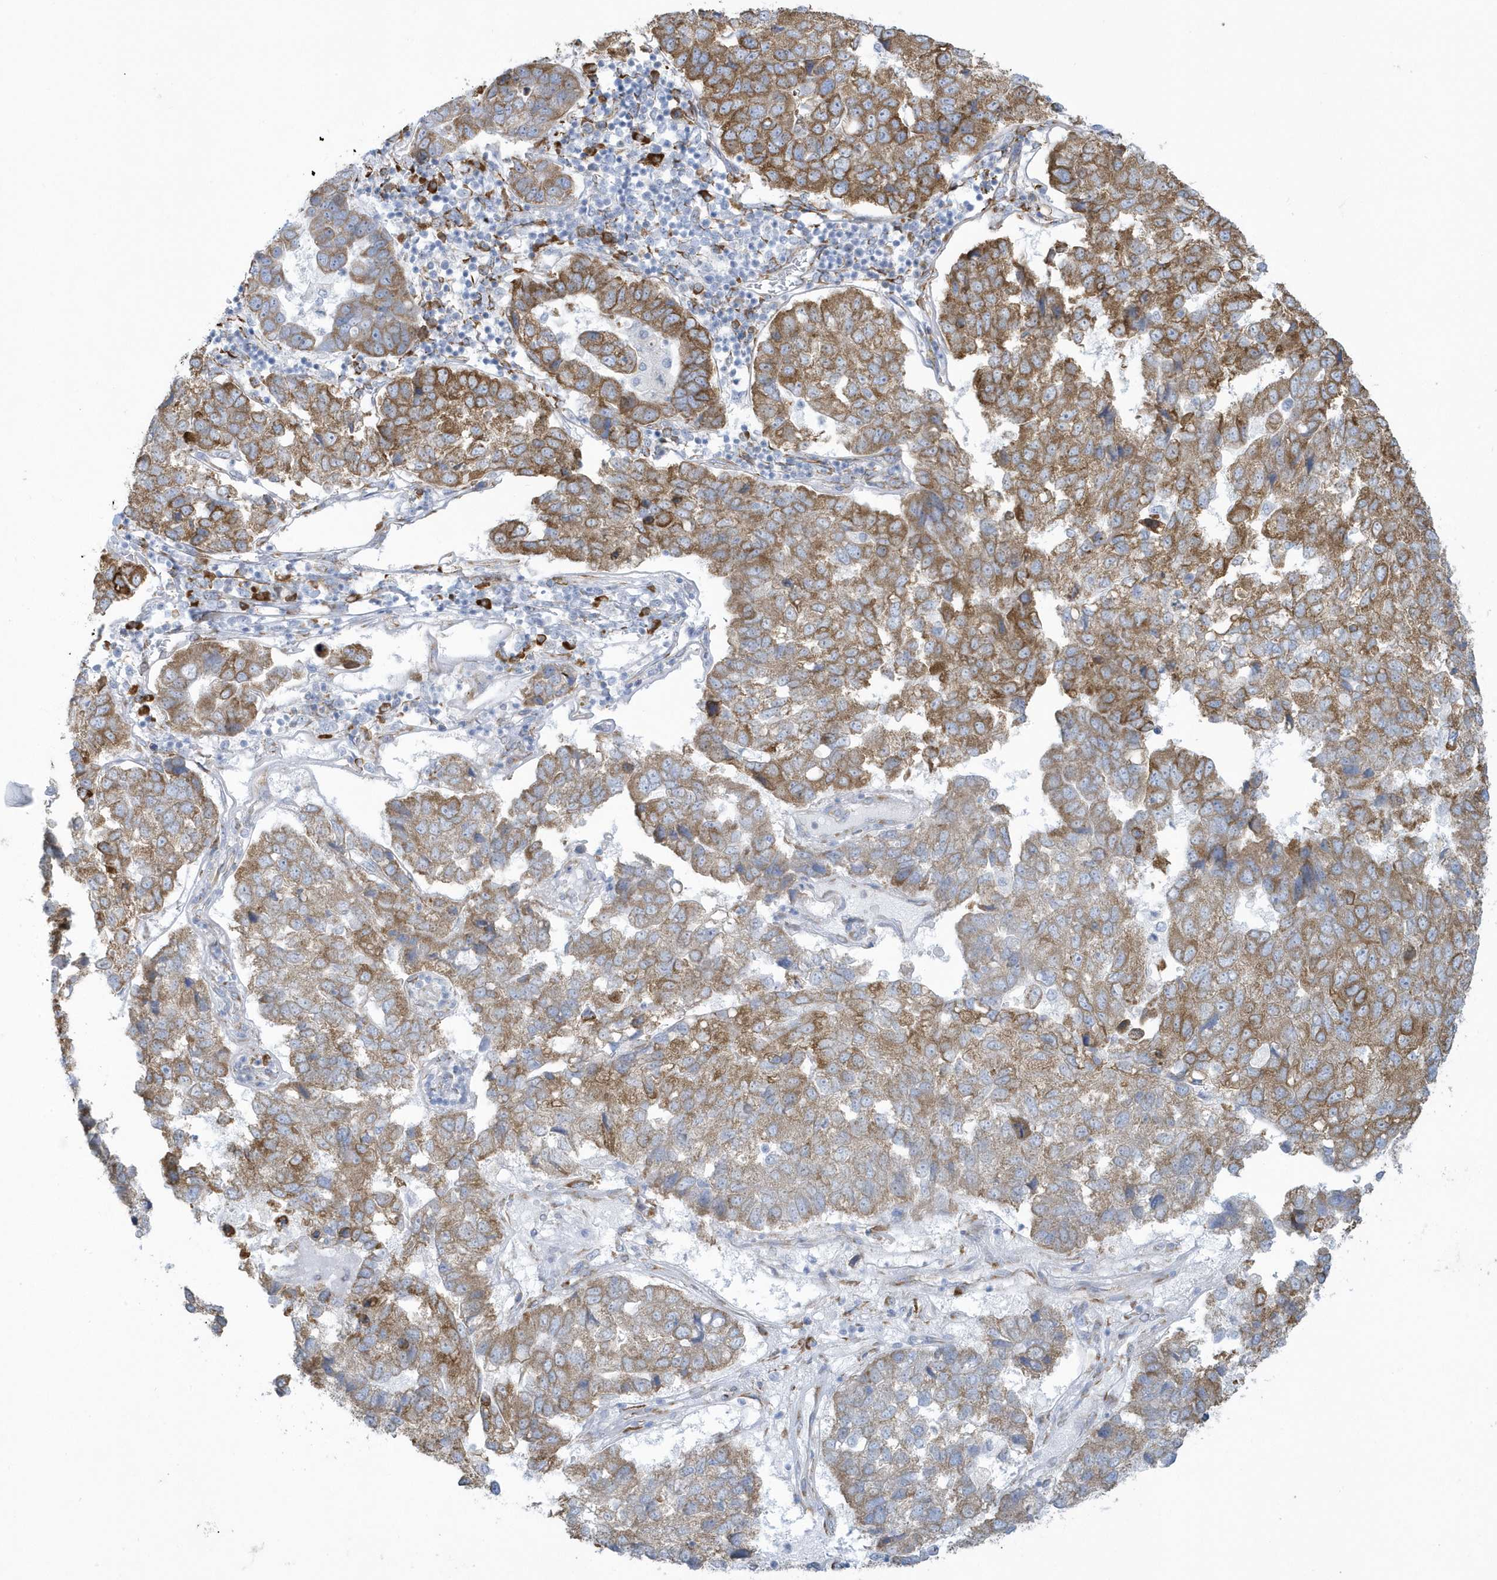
{"staining": {"intensity": "moderate", "quantity": ">75%", "location": "cytoplasmic/membranous"}, "tissue": "pancreatic cancer", "cell_type": "Tumor cells", "image_type": "cancer", "snomed": [{"axis": "morphology", "description": "Adenocarcinoma, NOS"}, {"axis": "topography", "description": "Pancreas"}], "caption": "Moderate cytoplasmic/membranous protein staining is identified in about >75% of tumor cells in adenocarcinoma (pancreatic). (brown staining indicates protein expression, while blue staining denotes nuclei).", "gene": "DCAF1", "patient": {"sex": "female", "age": 61}}